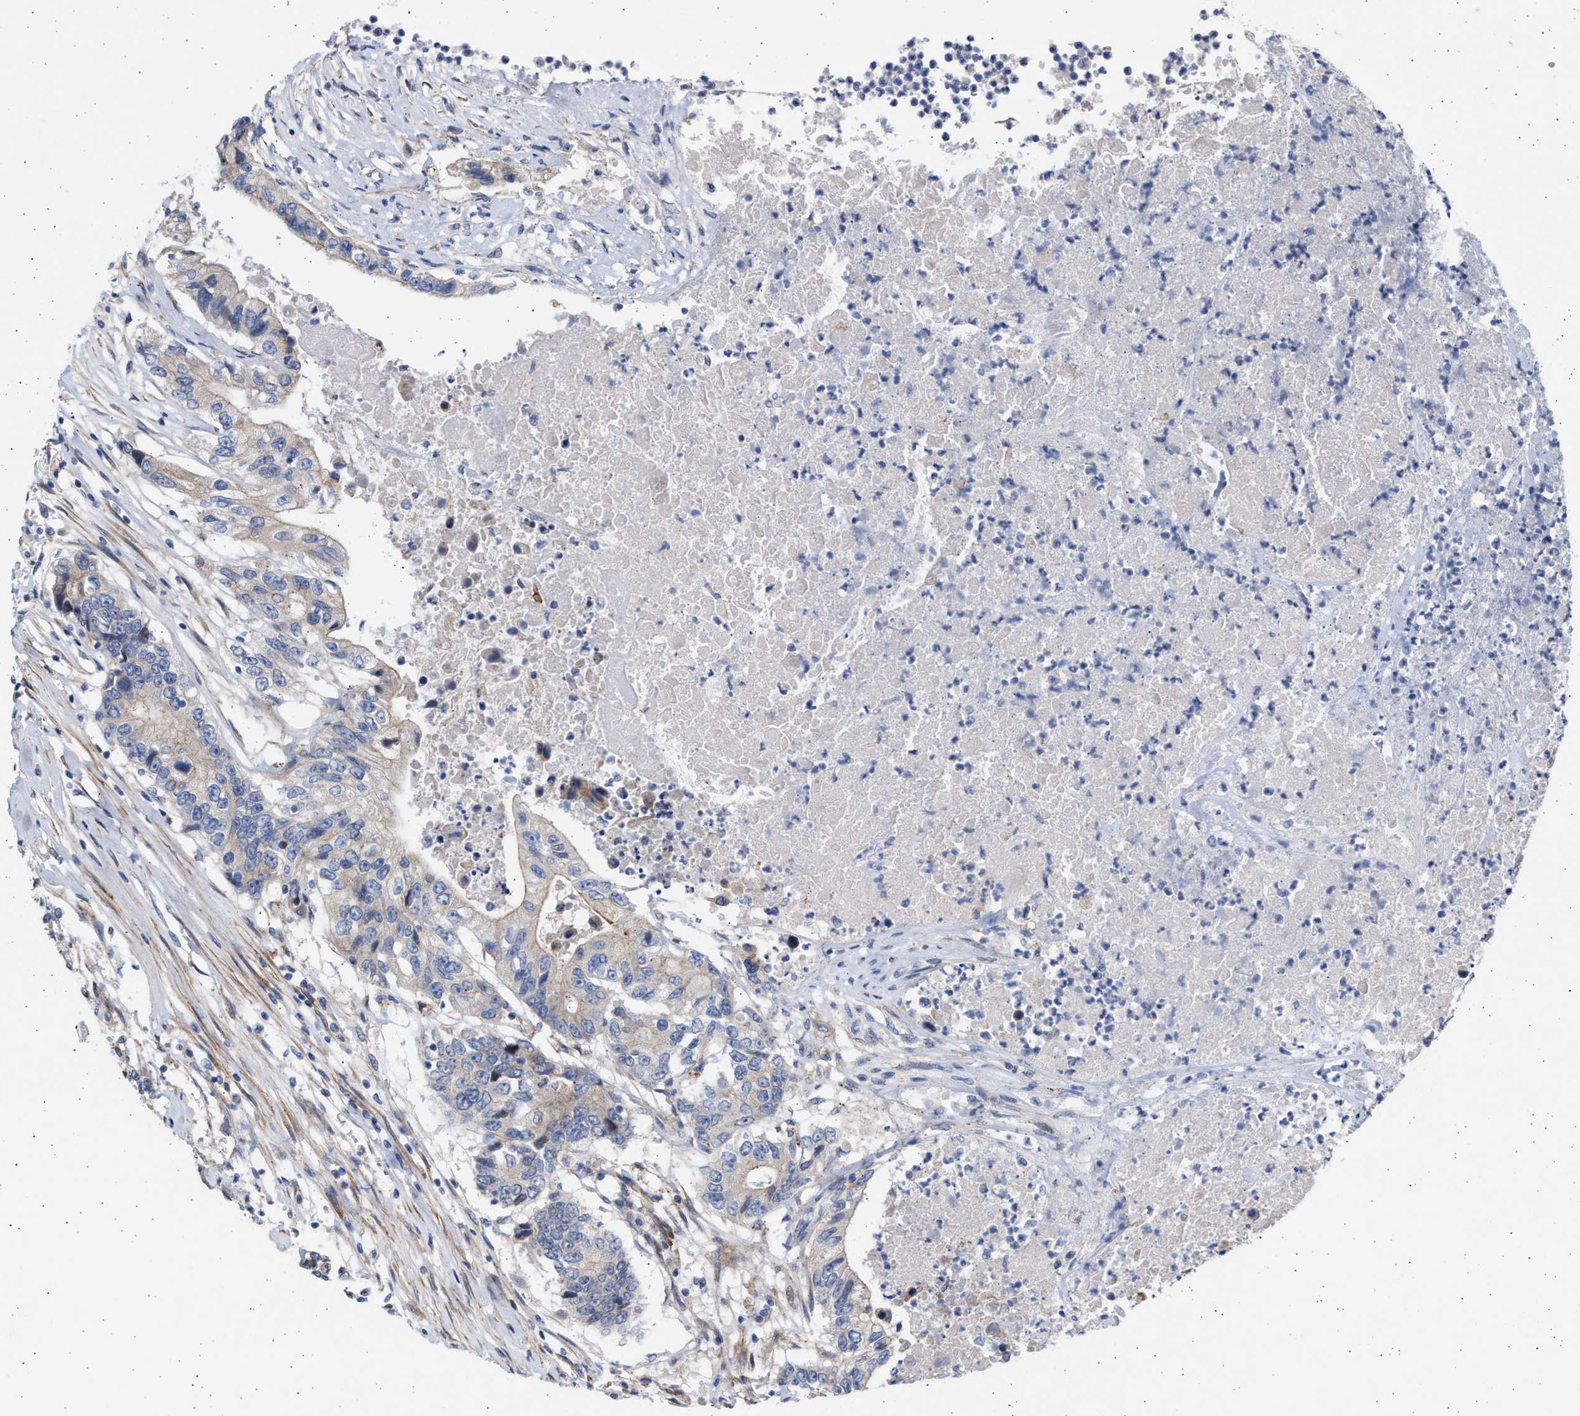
{"staining": {"intensity": "negative", "quantity": "none", "location": "none"}, "tissue": "colorectal cancer", "cell_type": "Tumor cells", "image_type": "cancer", "snomed": [{"axis": "morphology", "description": "Adenocarcinoma, NOS"}, {"axis": "topography", "description": "Colon"}], "caption": "High magnification brightfield microscopy of colorectal cancer (adenocarcinoma) stained with DAB (3,3'-diaminobenzidine) (brown) and counterstained with hematoxylin (blue): tumor cells show no significant expression.", "gene": "NBR1", "patient": {"sex": "female", "age": 77}}